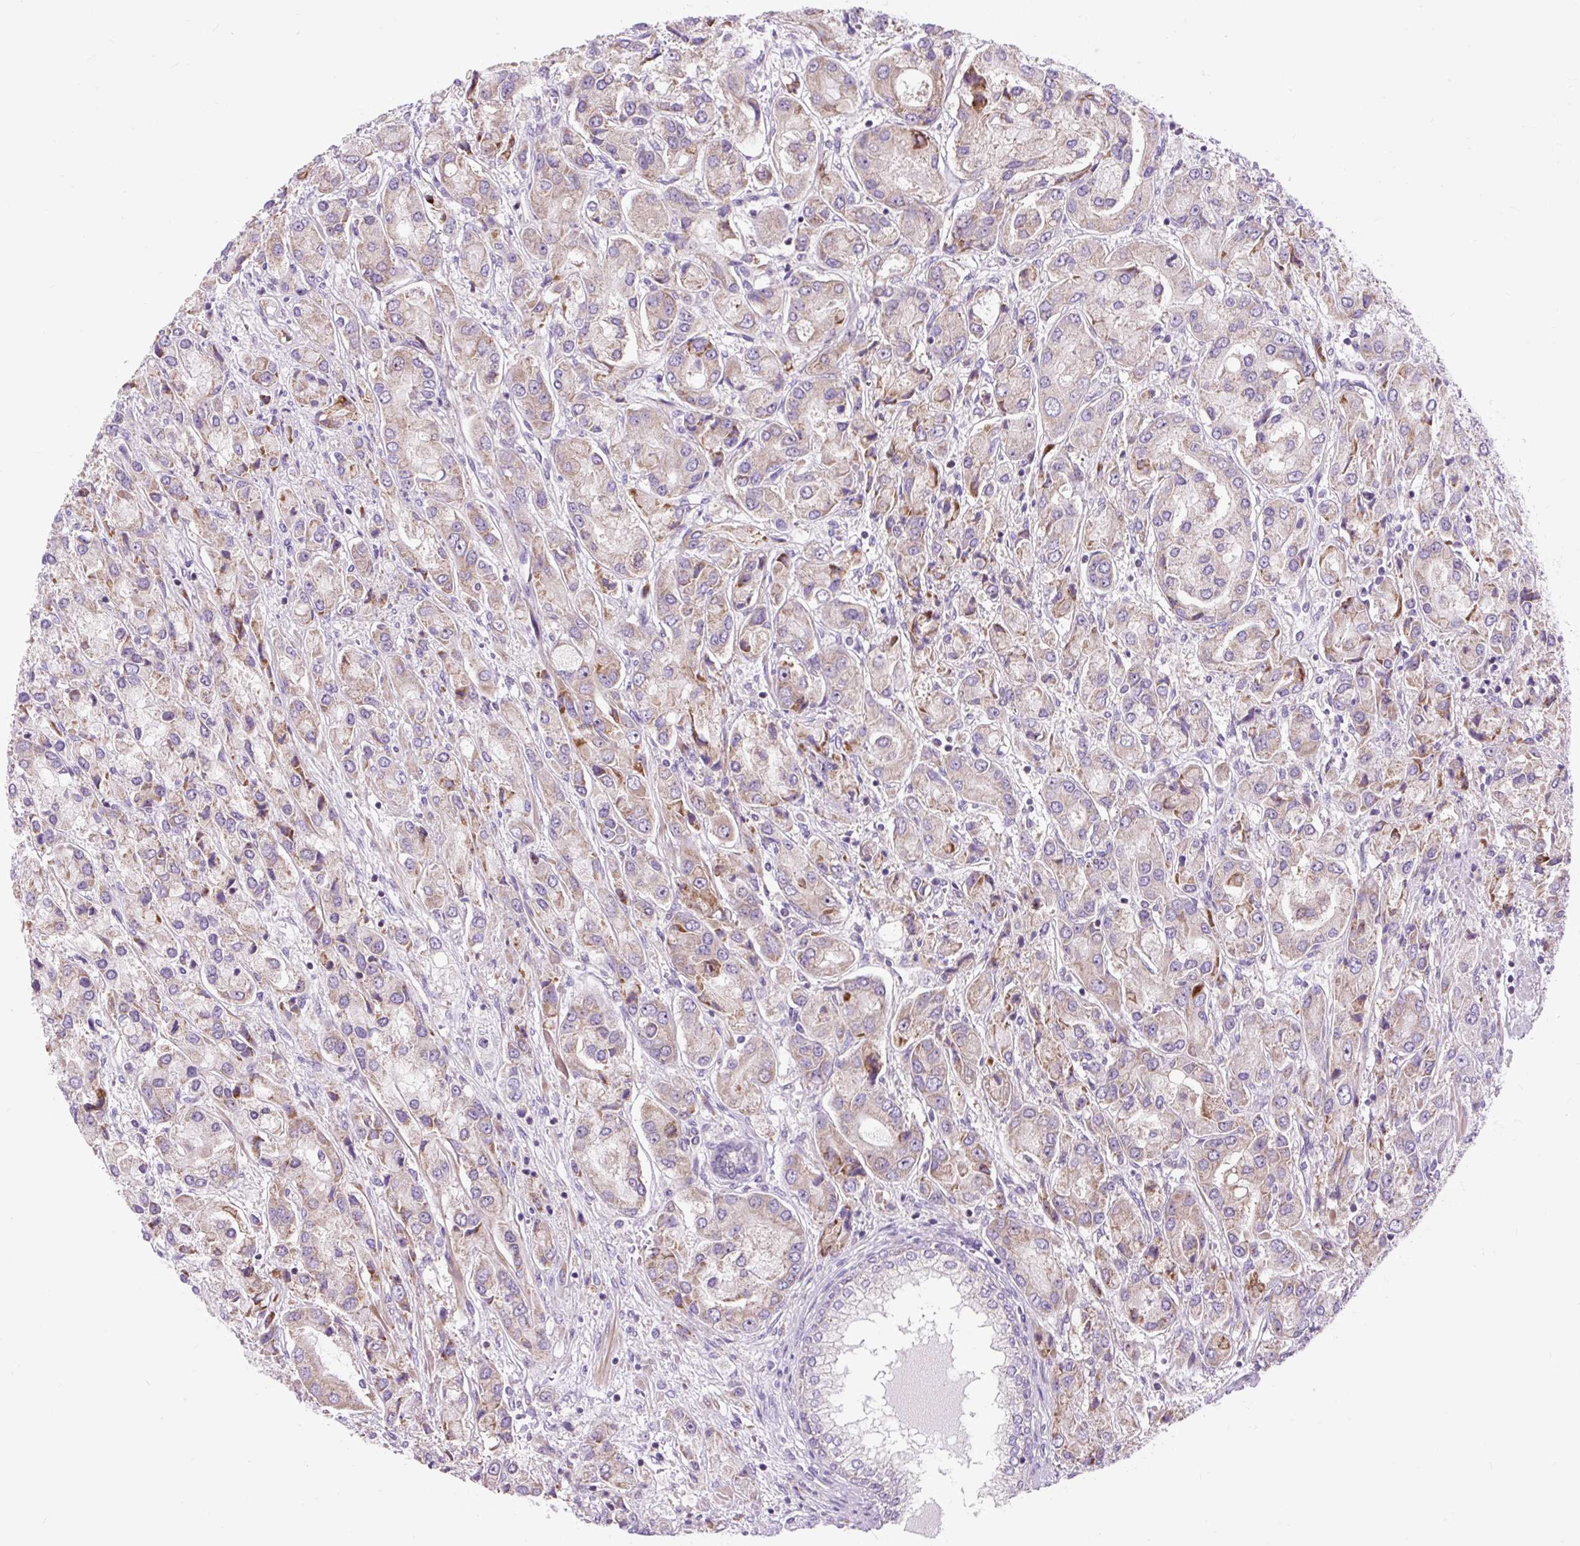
{"staining": {"intensity": "weak", "quantity": "<25%", "location": "cytoplasmic/membranous"}, "tissue": "prostate cancer", "cell_type": "Tumor cells", "image_type": "cancer", "snomed": [{"axis": "morphology", "description": "Adenocarcinoma, High grade"}, {"axis": "topography", "description": "Prostate"}], "caption": "Adenocarcinoma (high-grade) (prostate) stained for a protein using IHC shows no positivity tumor cells.", "gene": "CISD3", "patient": {"sex": "male", "age": 67}}